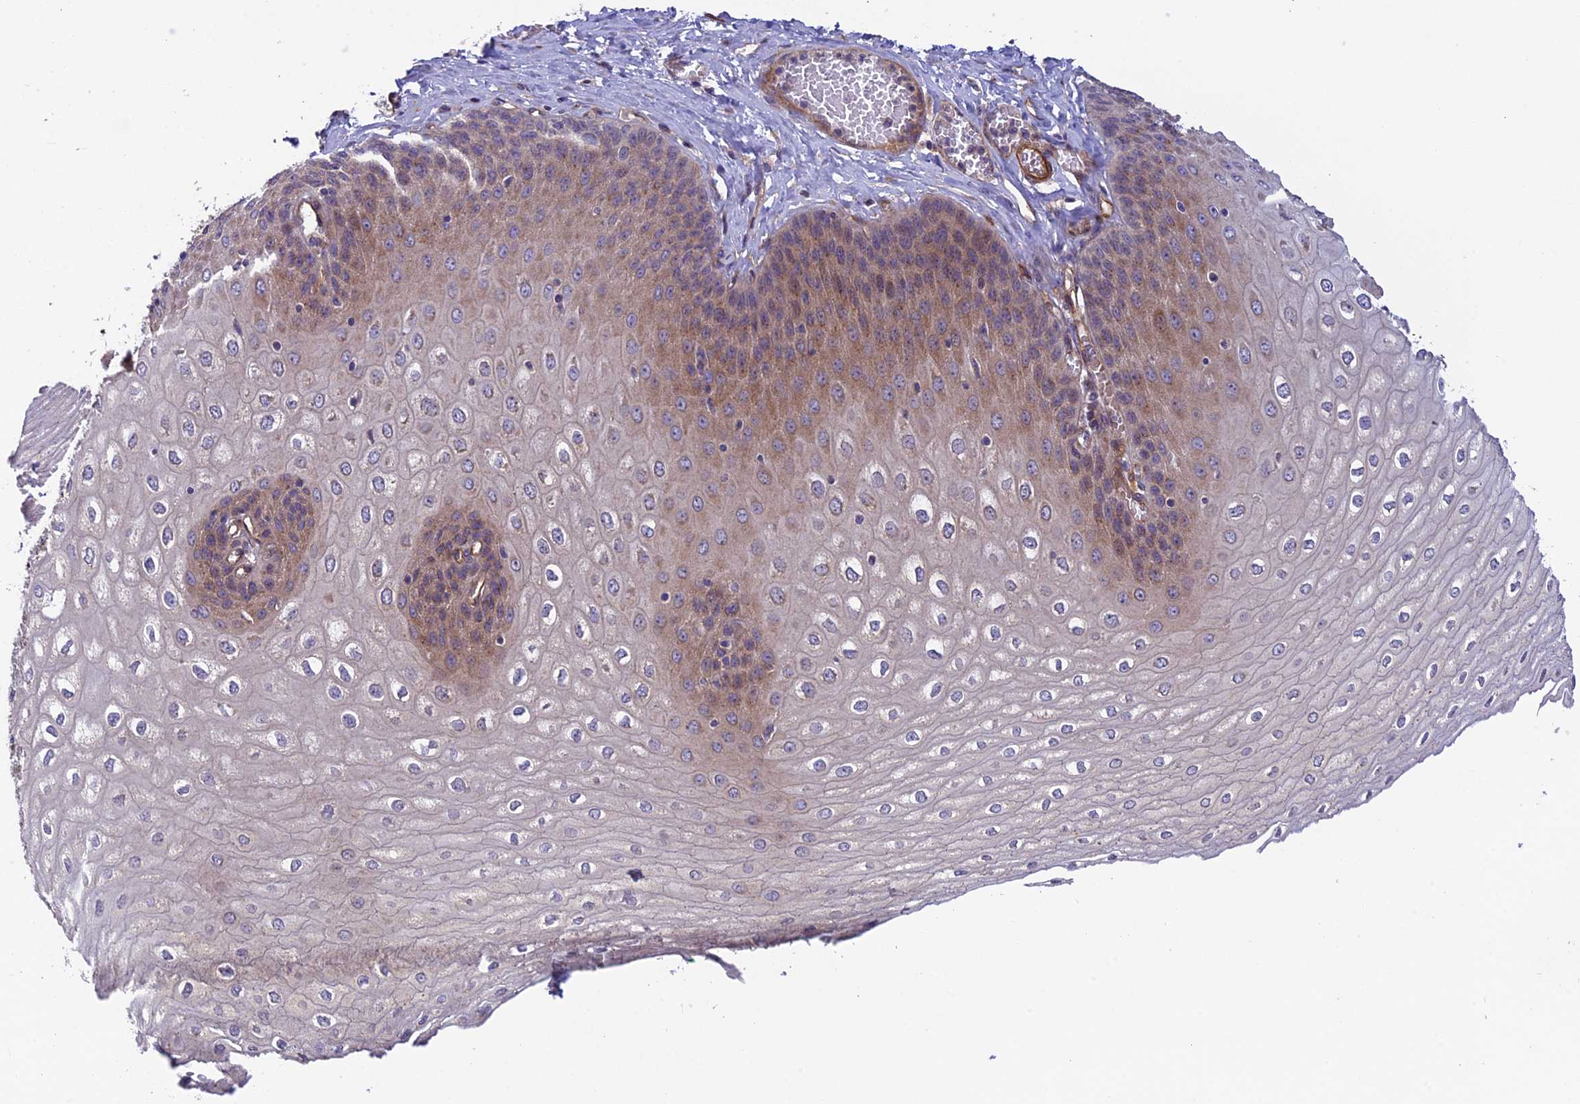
{"staining": {"intensity": "weak", "quantity": "25%-75%", "location": "cytoplasmic/membranous"}, "tissue": "esophagus", "cell_type": "Squamous epithelial cells", "image_type": "normal", "snomed": [{"axis": "morphology", "description": "Normal tissue, NOS"}, {"axis": "topography", "description": "Esophagus"}], "caption": "A histopathology image of esophagus stained for a protein displays weak cytoplasmic/membranous brown staining in squamous epithelial cells.", "gene": "ADAMTS15", "patient": {"sex": "male", "age": 60}}